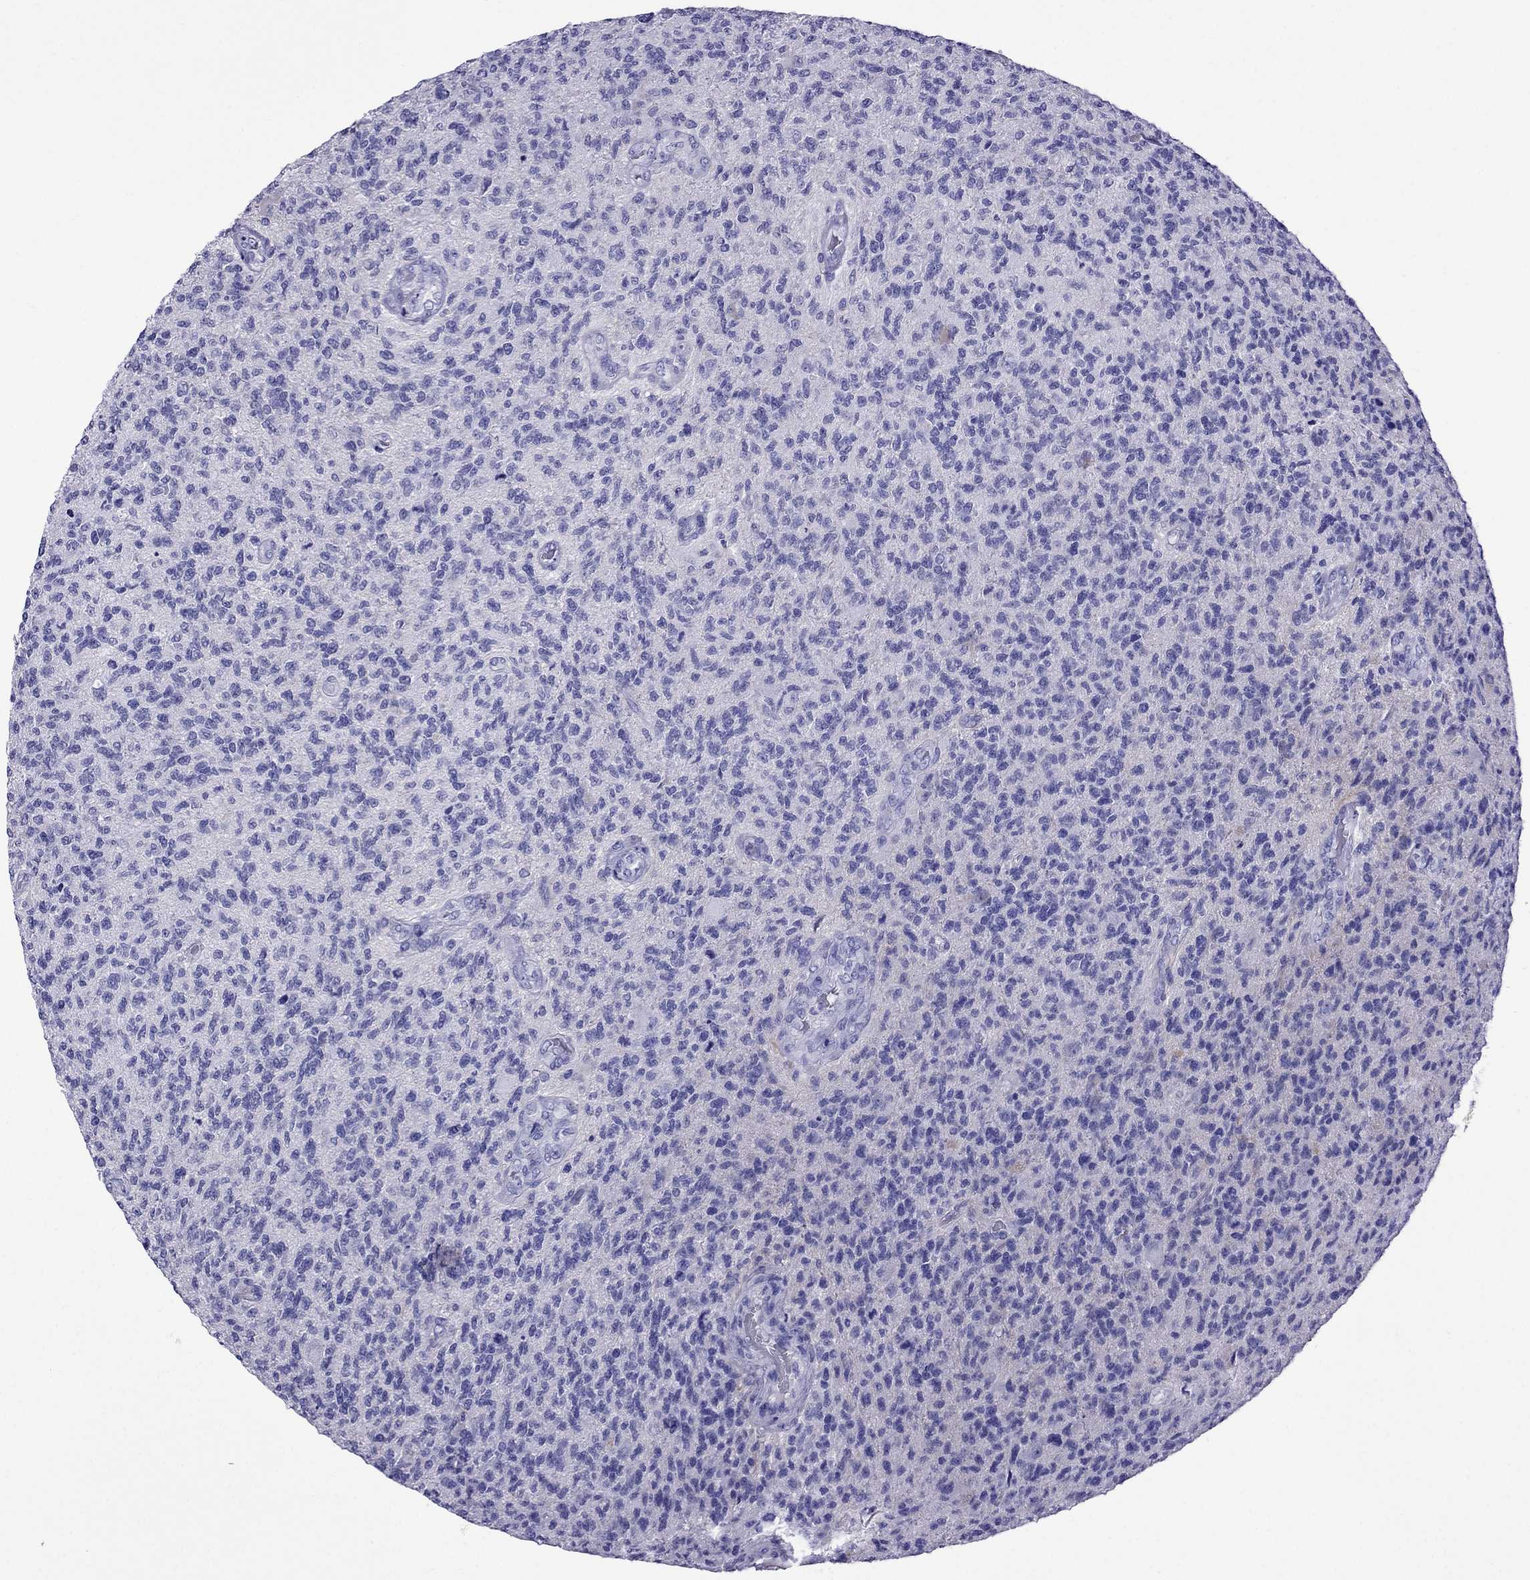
{"staining": {"intensity": "negative", "quantity": "none", "location": "none"}, "tissue": "glioma", "cell_type": "Tumor cells", "image_type": "cancer", "snomed": [{"axis": "morphology", "description": "Glioma, malignant, High grade"}, {"axis": "topography", "description": "Brain"}], "caption": "The histopathology image shows no significant expression in tumor cells of high-grade glioma (malignant). (DAB immunohistochemistry (IHC), high magnification).", "gene": "CRYBA1", "patient": {"sex": "male", "age": 56}}